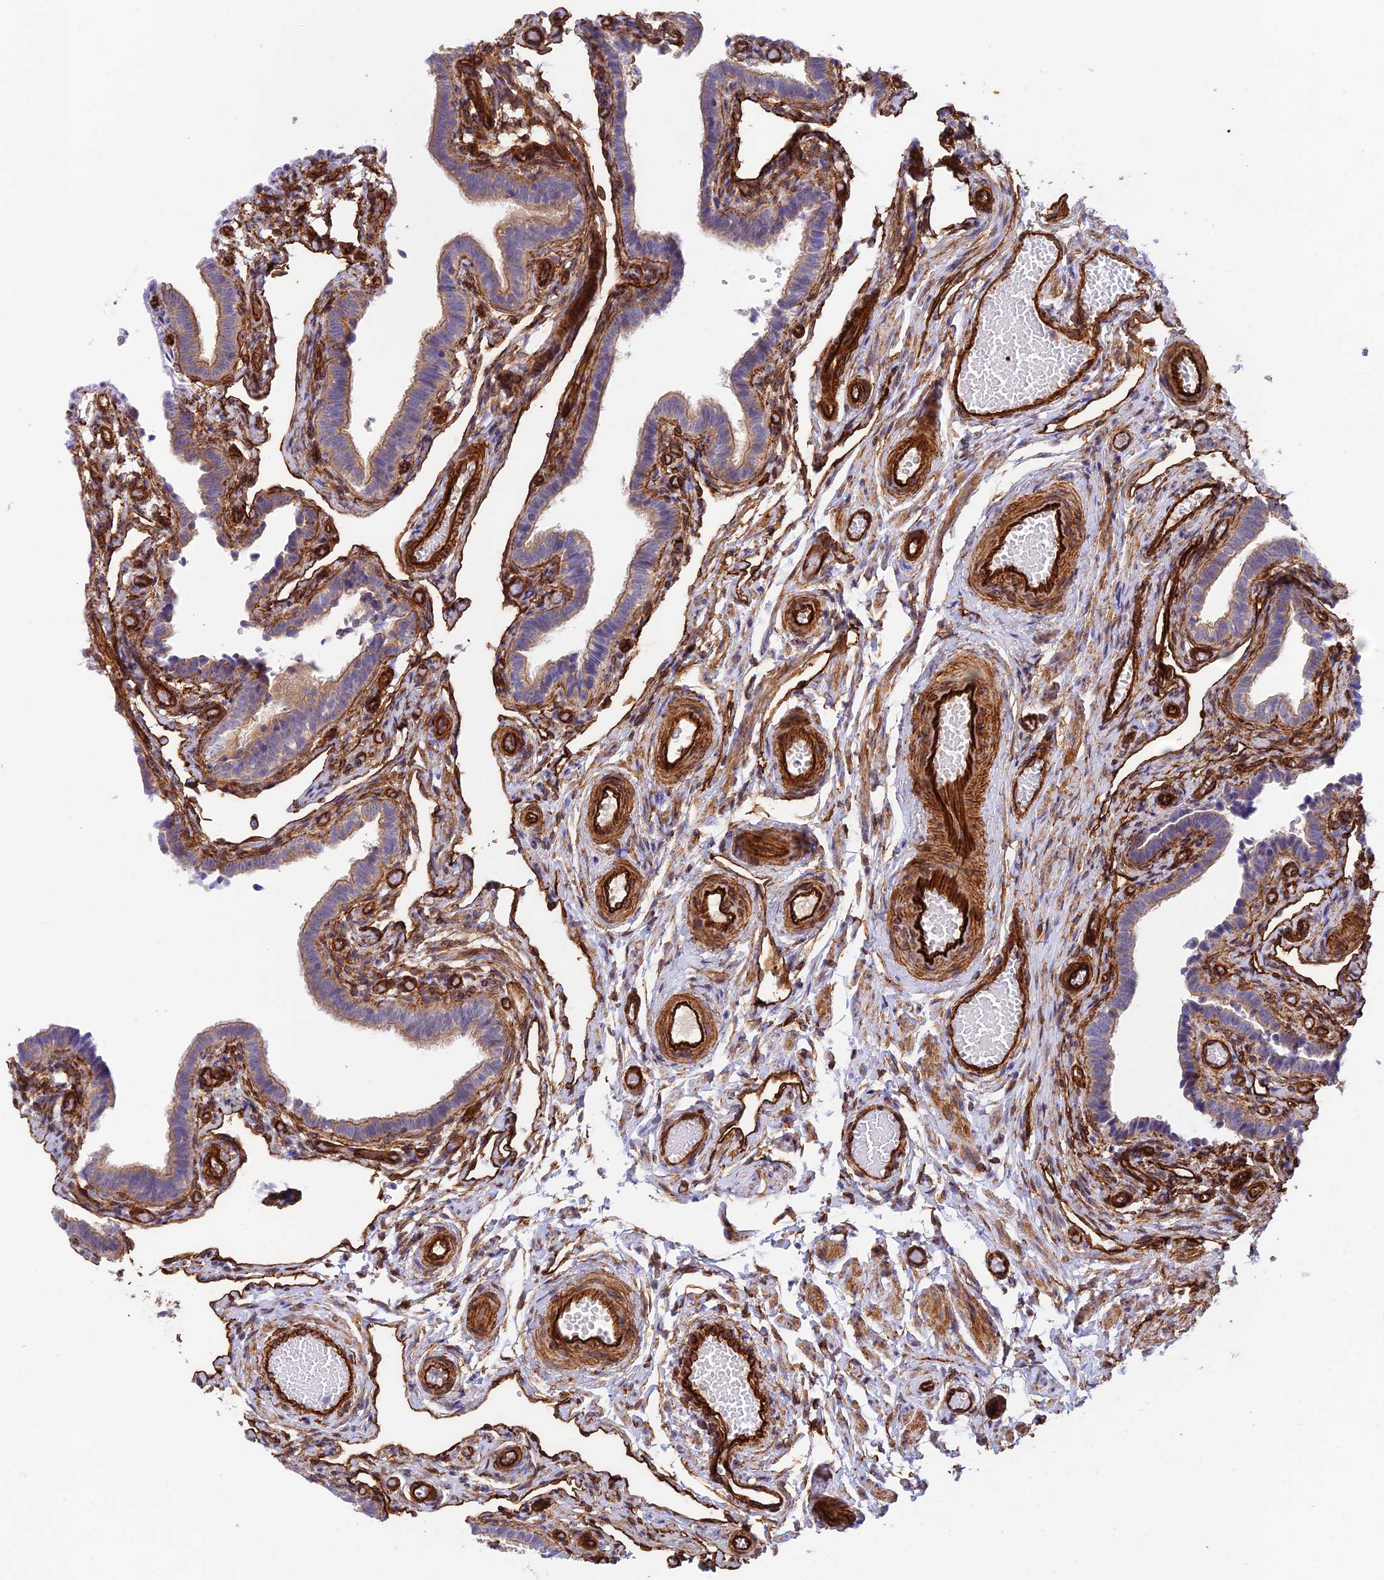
{"staining": {"intensity": "weak", "quantity": "25%-75%", "location": "cytoplasmic/membranous"}, "tissue": "fallopian tube", "cell_type": "Glandular cells", "image_type": "normal", "snomed": [{"axis": "morphology", "description": "Normal tissue, NOS"}, {"axis": "topography", "description": "Fallopian tube"}], "caption": "Fallopian tube stained with a protein marker displays weak staining in glandular cells.", "gene": "MYO9A", "patient": {"sex": "female", "age": 36}}